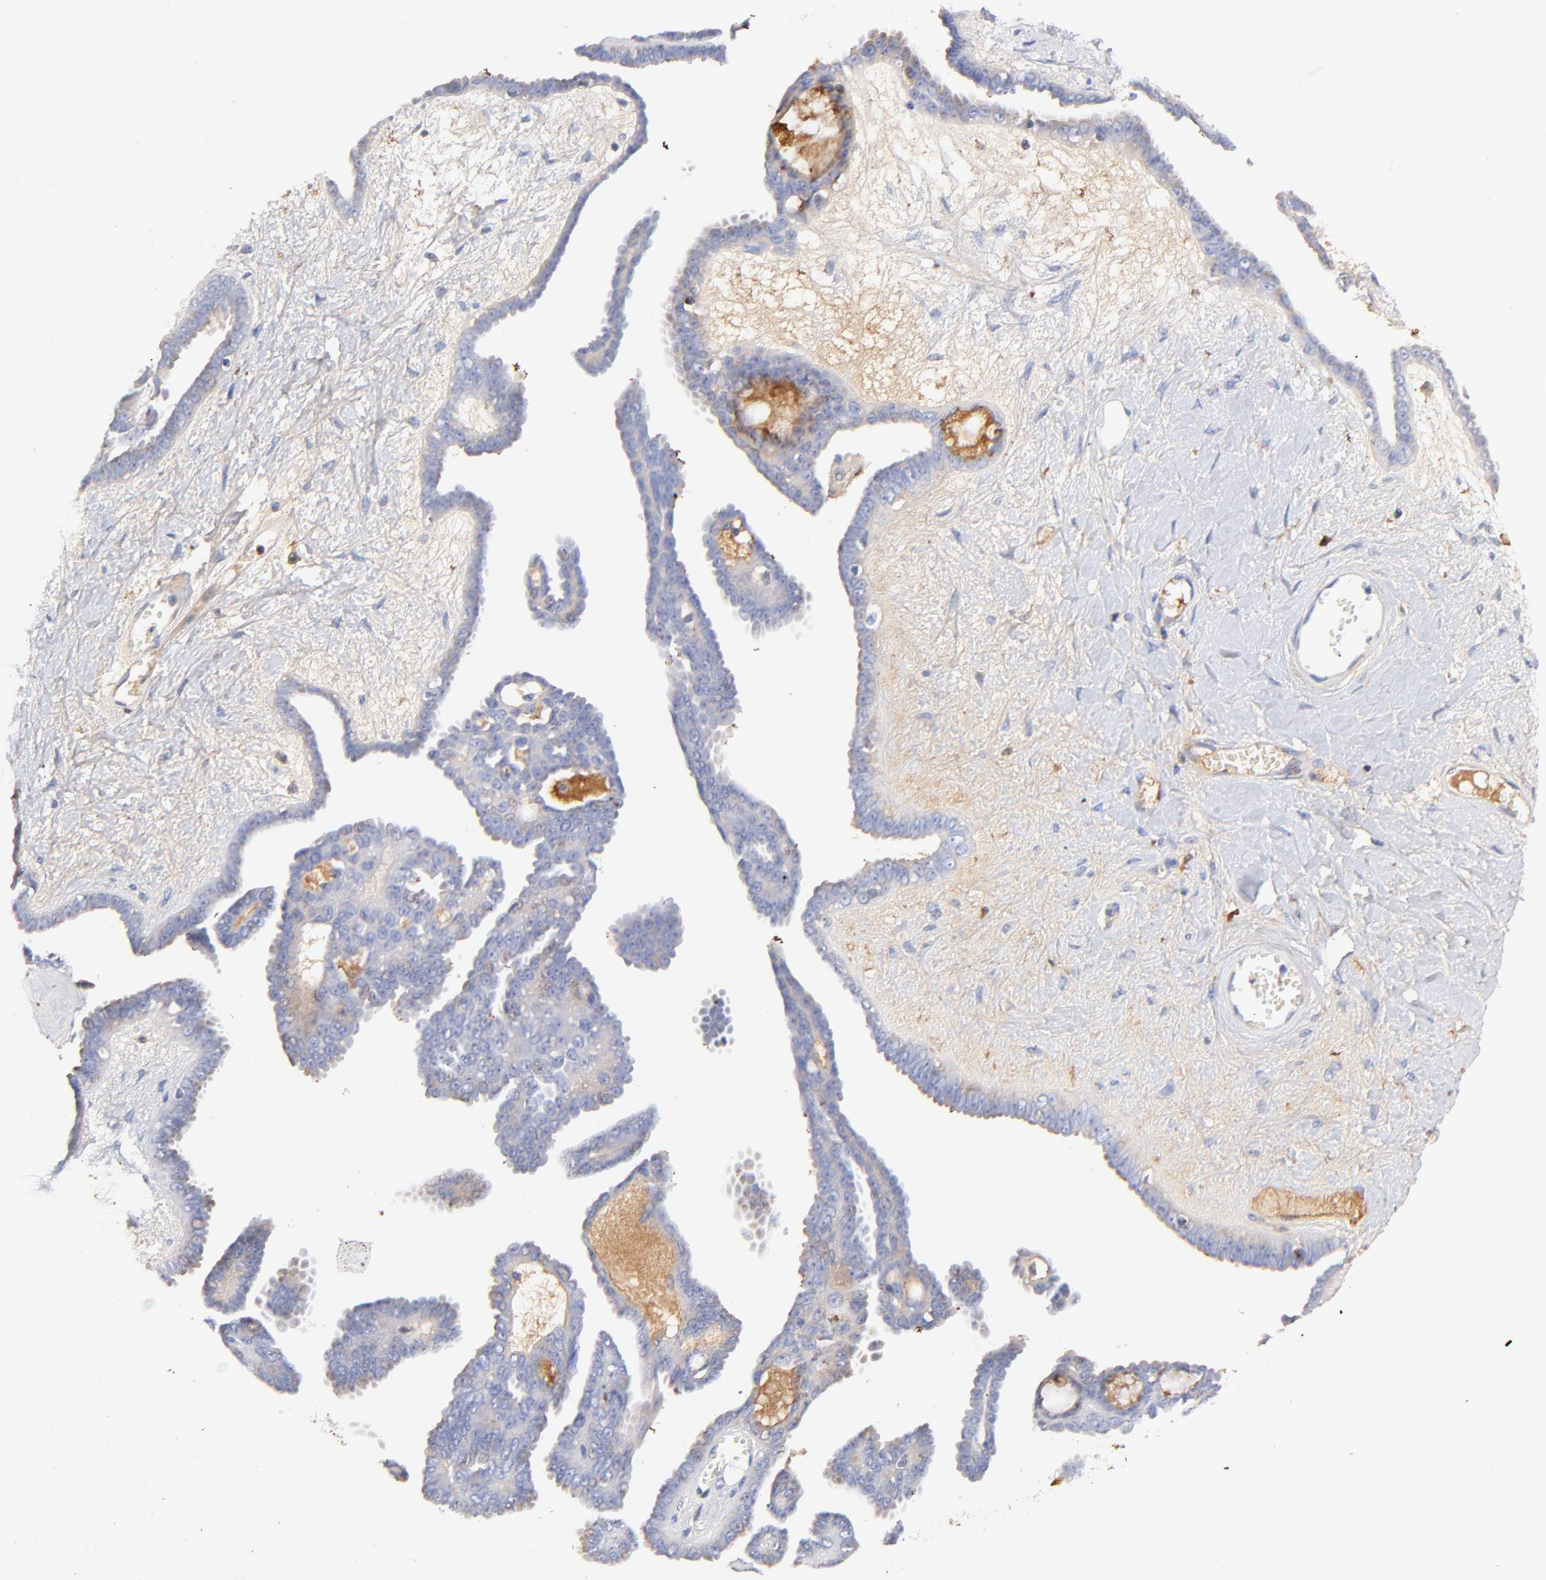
{"staining": {"intensity": "negative", "quantity": "none", "location": "none"}, "tissue": "ovarian cancer", "cell_type": "Tumor cells", "image_type": "cancer", "snomed": [{"axis": "morphology", "description": "Cystadenocarcinoma, serous, NOS"}, {"axis": "topography", "description": "Ovary"}], "caption": "Ovarian cancer was stained to show a protein in brown. There is no significant expression in tumor cells.", "gene": "IGLV7-43", "patient": {"sex": "female", "age": 71}}